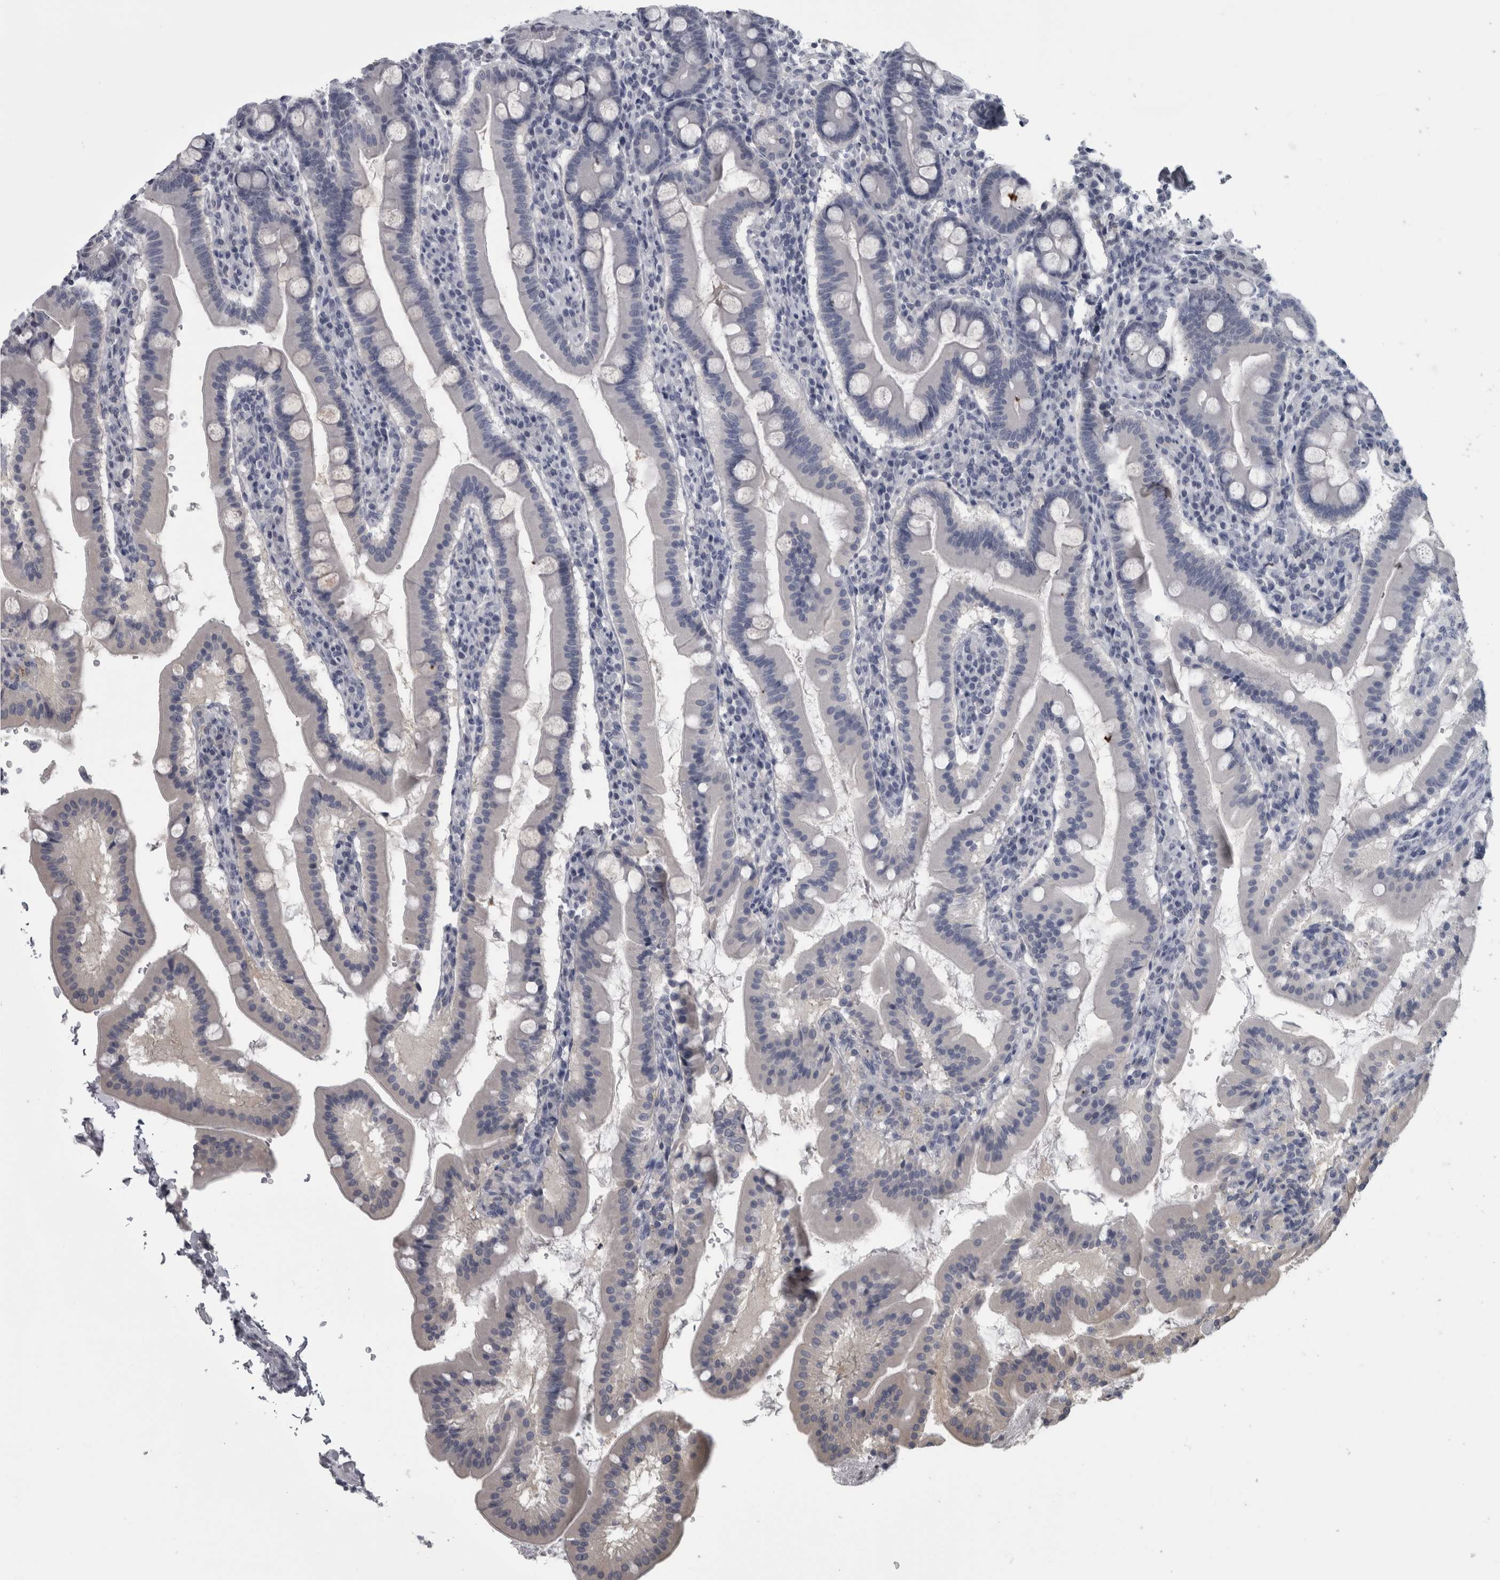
{"staining": {"intensity": "weak", "quantity": "<25%", "location": "cytoplasmic/membranous"}, "tissue": "duodenum", "cell_type": "Glandular cells", "image_type": "normal", "snomed": [{"axis": "morphology", "description": "Normal tissue, NOS"}, {"axis": "morphology", "description": "Adenocarcinoma, NOS"}, {"axis": "topography", "description": "Pancreas"}, {"axis": "topography", "description": "Duodenum"}], "caption": "Histopathology image shows no protein expression in glandular cells of normal duodenum. (Stains: DAB immunohistochemistry with hematoxylin counter stain, Microscopy: brightfield microscopy at high magnification).", "gene": "APRT", "patient": {"sex": "male", "age": 50}}